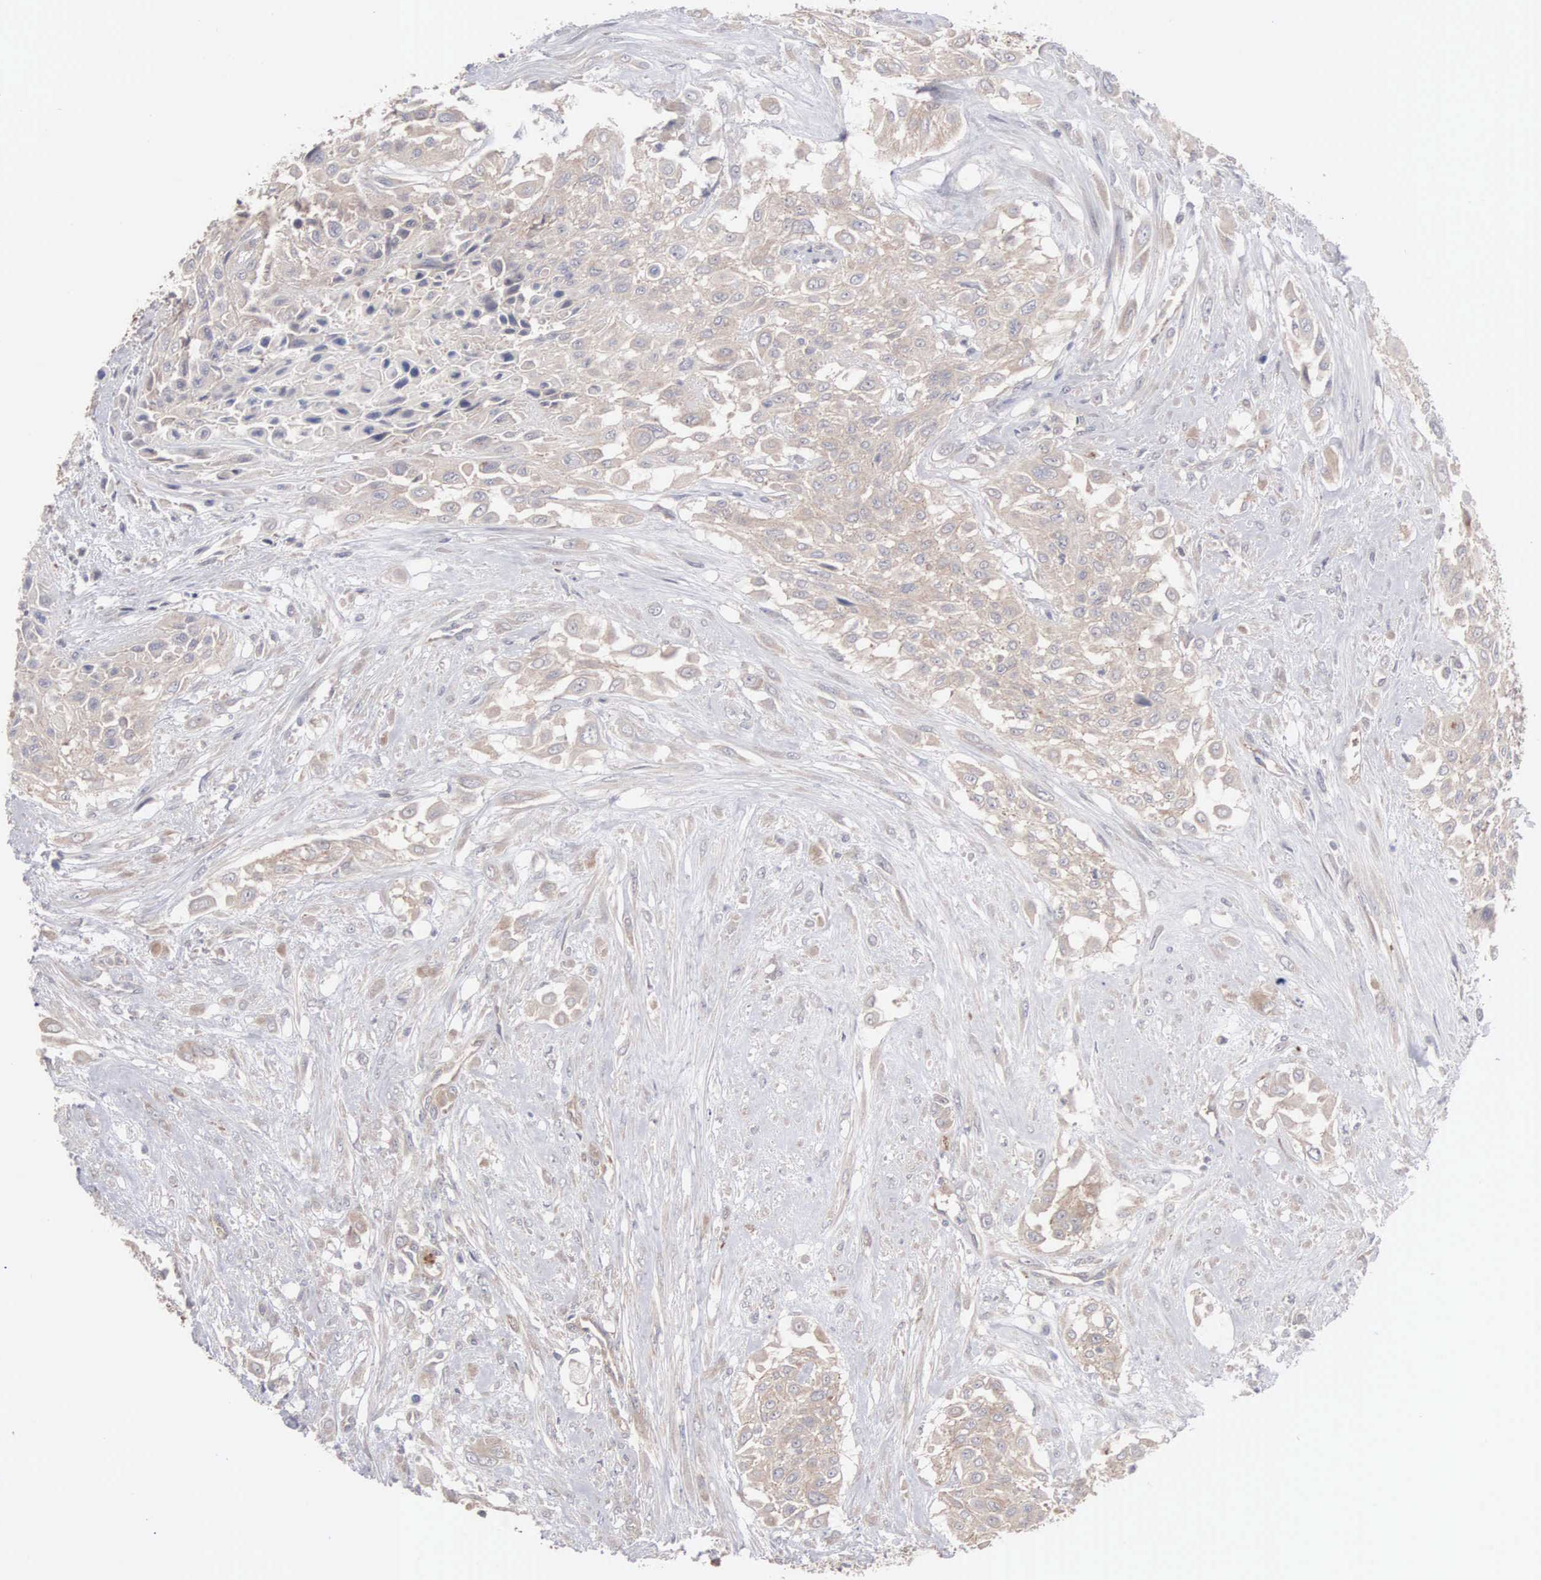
{"staining": {"intensity": "weak", "quantity": ">75%", "location": "cytoplasmic/membranous"}, "tissue": "urothelial cancer", "cell_type": "Tumor cells", "image_type": "cancer", "snomed": [{"axis": "morphology", "description": "Urothelial carcinoma, High grade"}, {"axis": "topography", "description": "Urinary bladder"}], "caption": "Urothelial cancer tissue demonstrates weak cytoplasmic/membranous expression in about >75% of tumor cells, visualized by immunohistochemistry. (brown staining indicates protein expression, while blue staining denotes nuclei).", "gene": "INF2", "patient": {"sex": "male", "age": 57}}